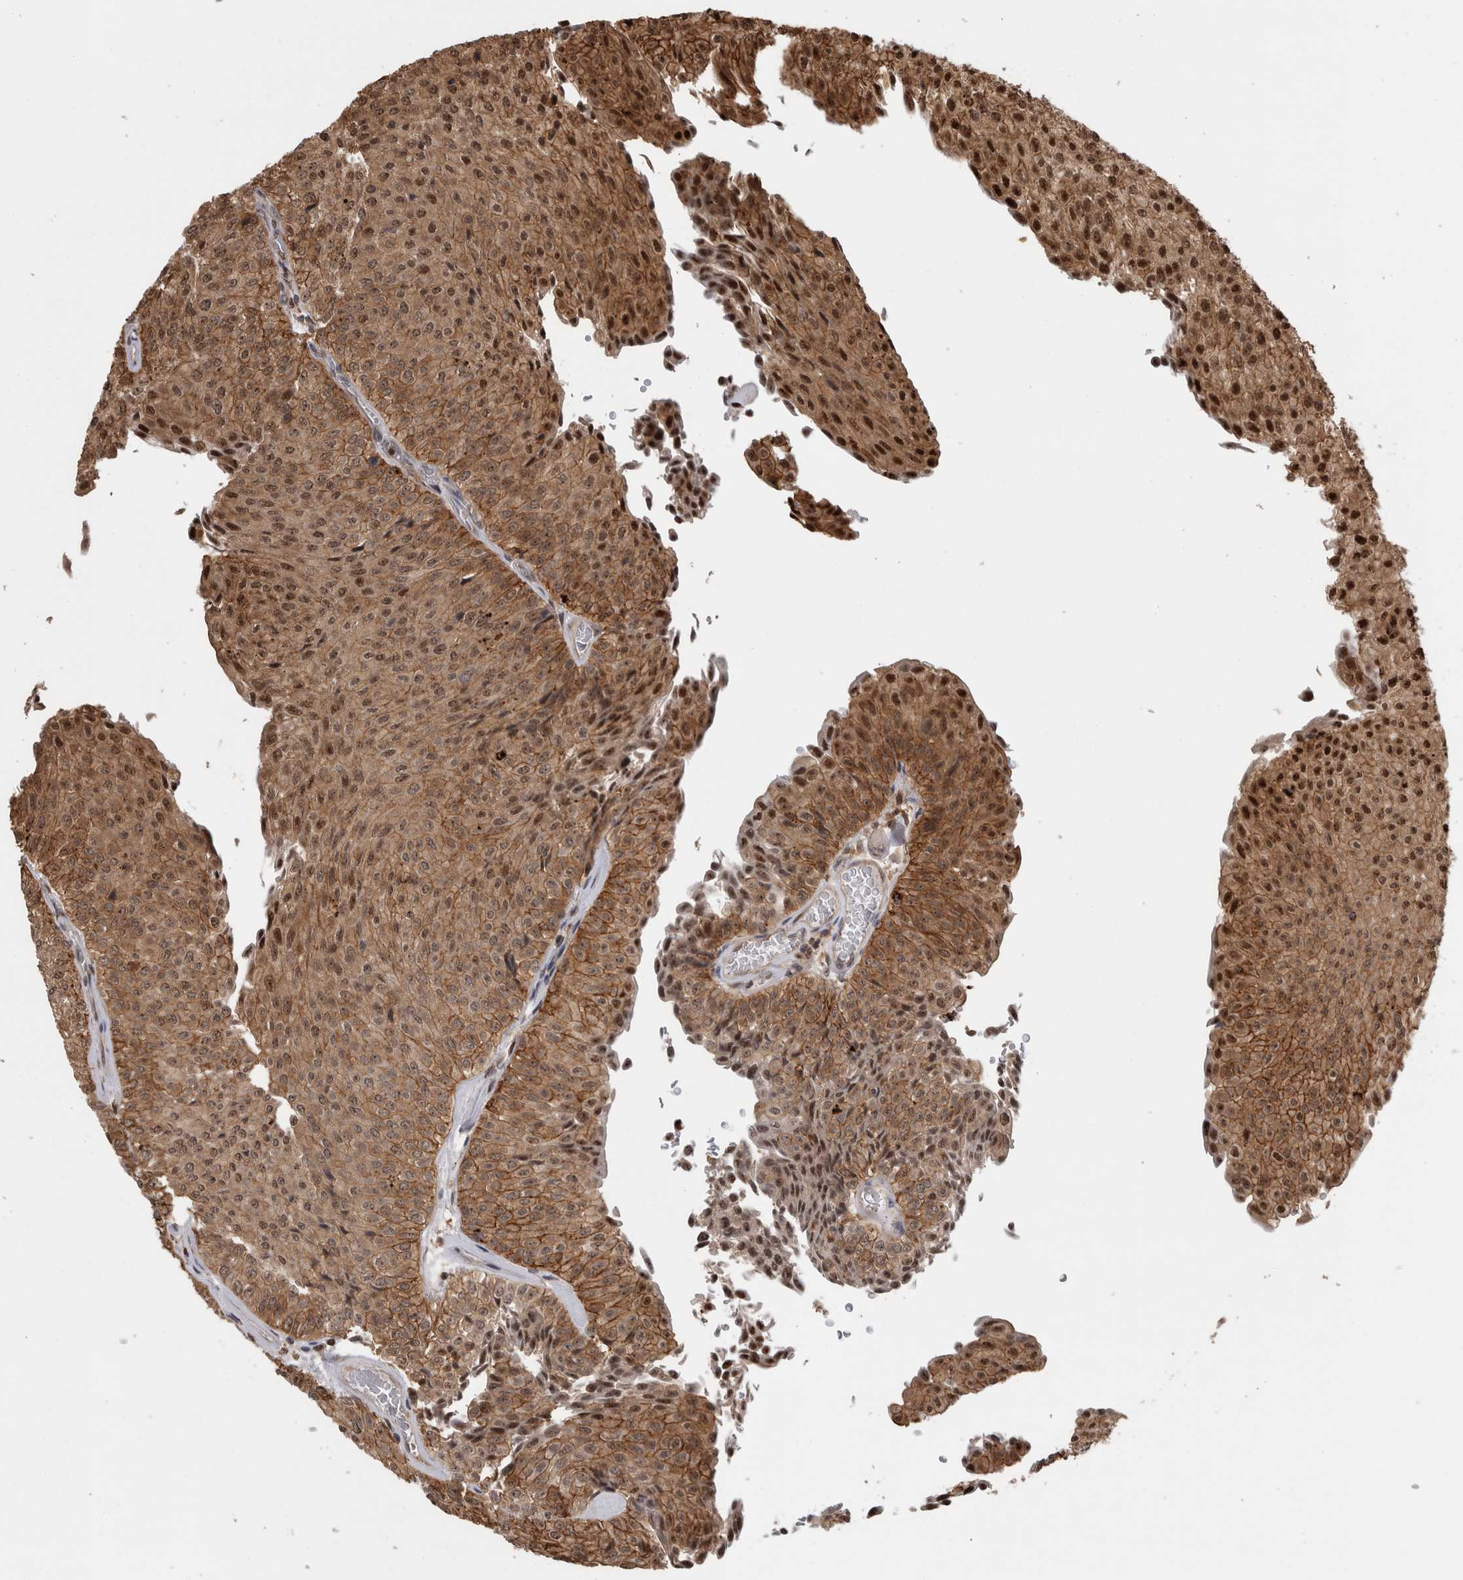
{"staining": {"intensity": "strong", "quantity": ">75%", "location": "cytoplasmic/membranous,nuclear"}, "tissue": "urothelial cancer", "cell_type": "Tumor cells", "image_type": "cancer", "snomed": [{"axis": "morphology", "description": "Urothelial carcinoma, Low grade"}, {"axis": "topography", "description": "Urinary bladder"}], "caption": "Tumor cells show high levels of strong cytoplasmic/membranous and nuclear expression in approximately >75% of cells in human low-grade urothelial carcinoma. (DAB IHC, brown staining for protein, blue staining for nuclei).", "gene": "TDRD7", "patient": {"sex": "male", "age": 78}}